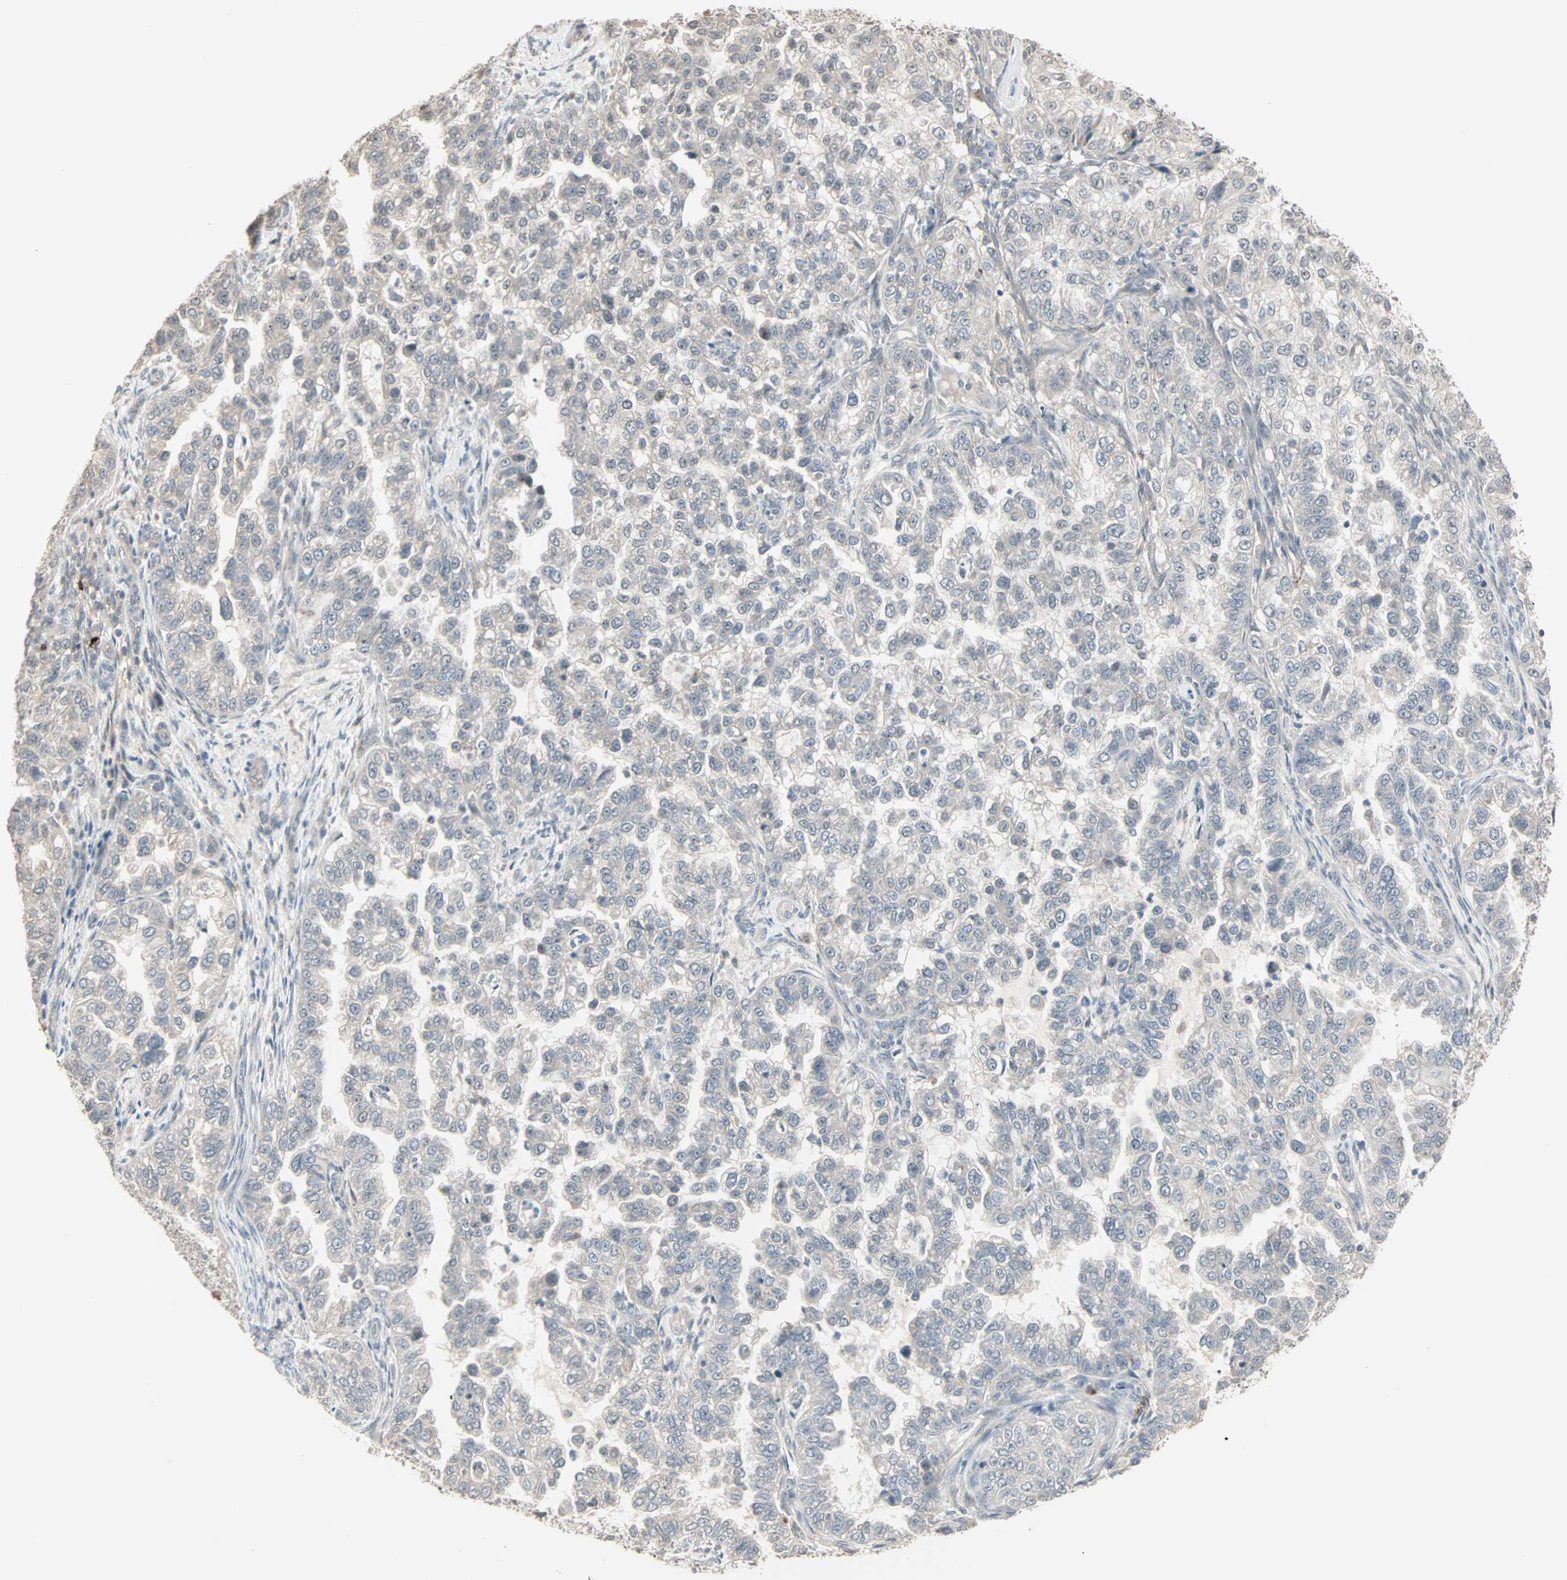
{"staining": {"intensity": "negative", "quantity": "none", "location": "none"}, "tissue": "endometrial cancer", "cell_type": "Tumor cells", "image_type": "cancer", "snomed": [{"axis": "morphology", "description": "Adenocarcinoma, NOS"}, {"axis": "topography", "description": "Endometrium"}], "caption": "A high-resolution micrograph shows IHC staining of endometrial cancer, which reveals no significant positivity in tumor cells.", "gene": "KDM4A", "patient": {"sex": "female", "age": 85}}